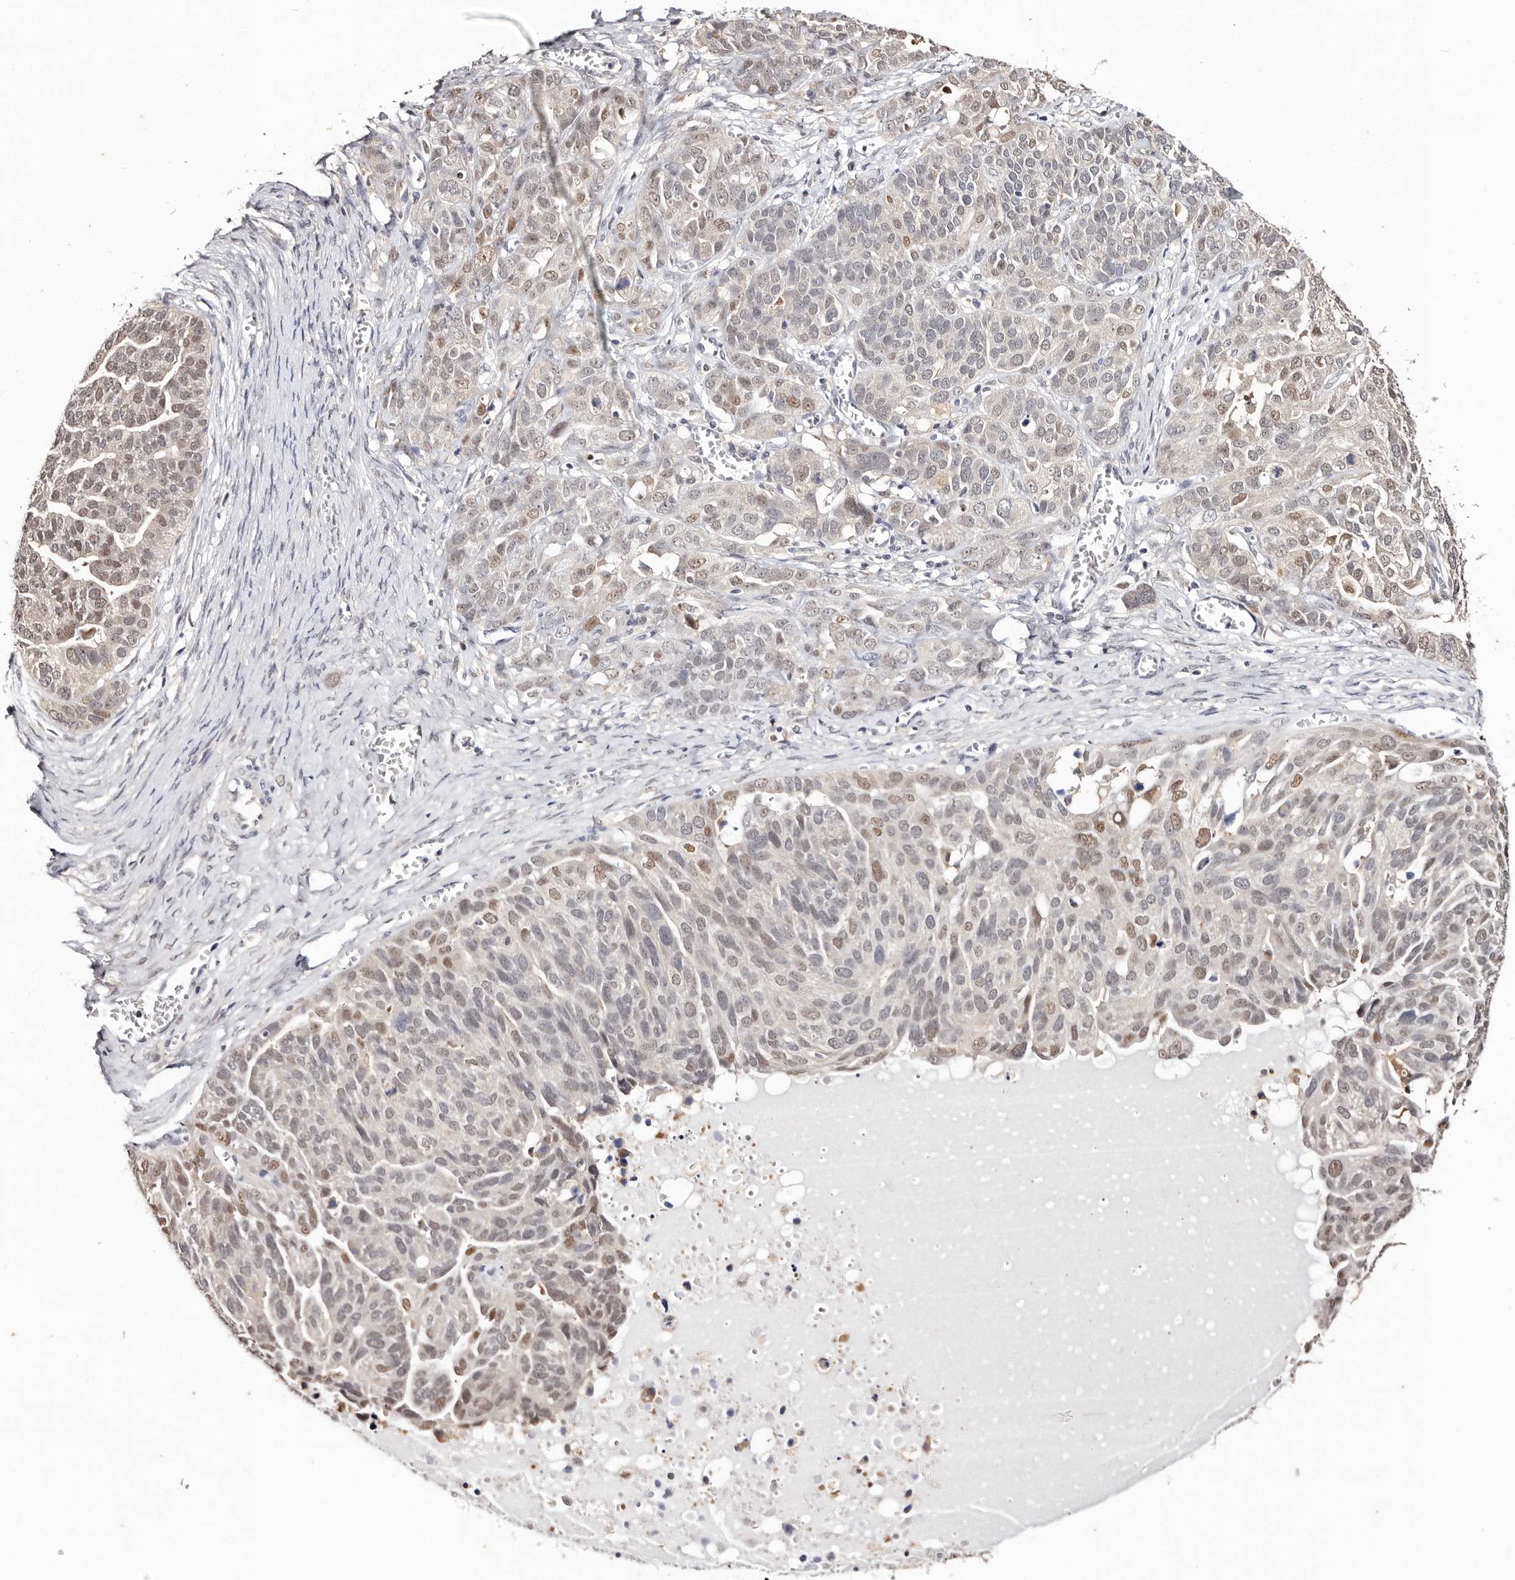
{"staining": {"intensity": "moderate", "quantity": "<25%", "location": "nuclear"}, "tissue": "ovarian cancer", "cell_type": "Tumor cells", "image_type": "cancer", "snomed": [{"axis": "morphology", "description": "Cystadenocarcinoma, serous, NOS"}, {"axis": "topography", "description": "Ovary"}], "caption": "The photomicrograph exhibits a brown stain indicating the presence of a protein in the nuclear of tumor cells in ovarian cancer.", "gene": "TYW3", "patient": {"sex": "female", "age": 44}}